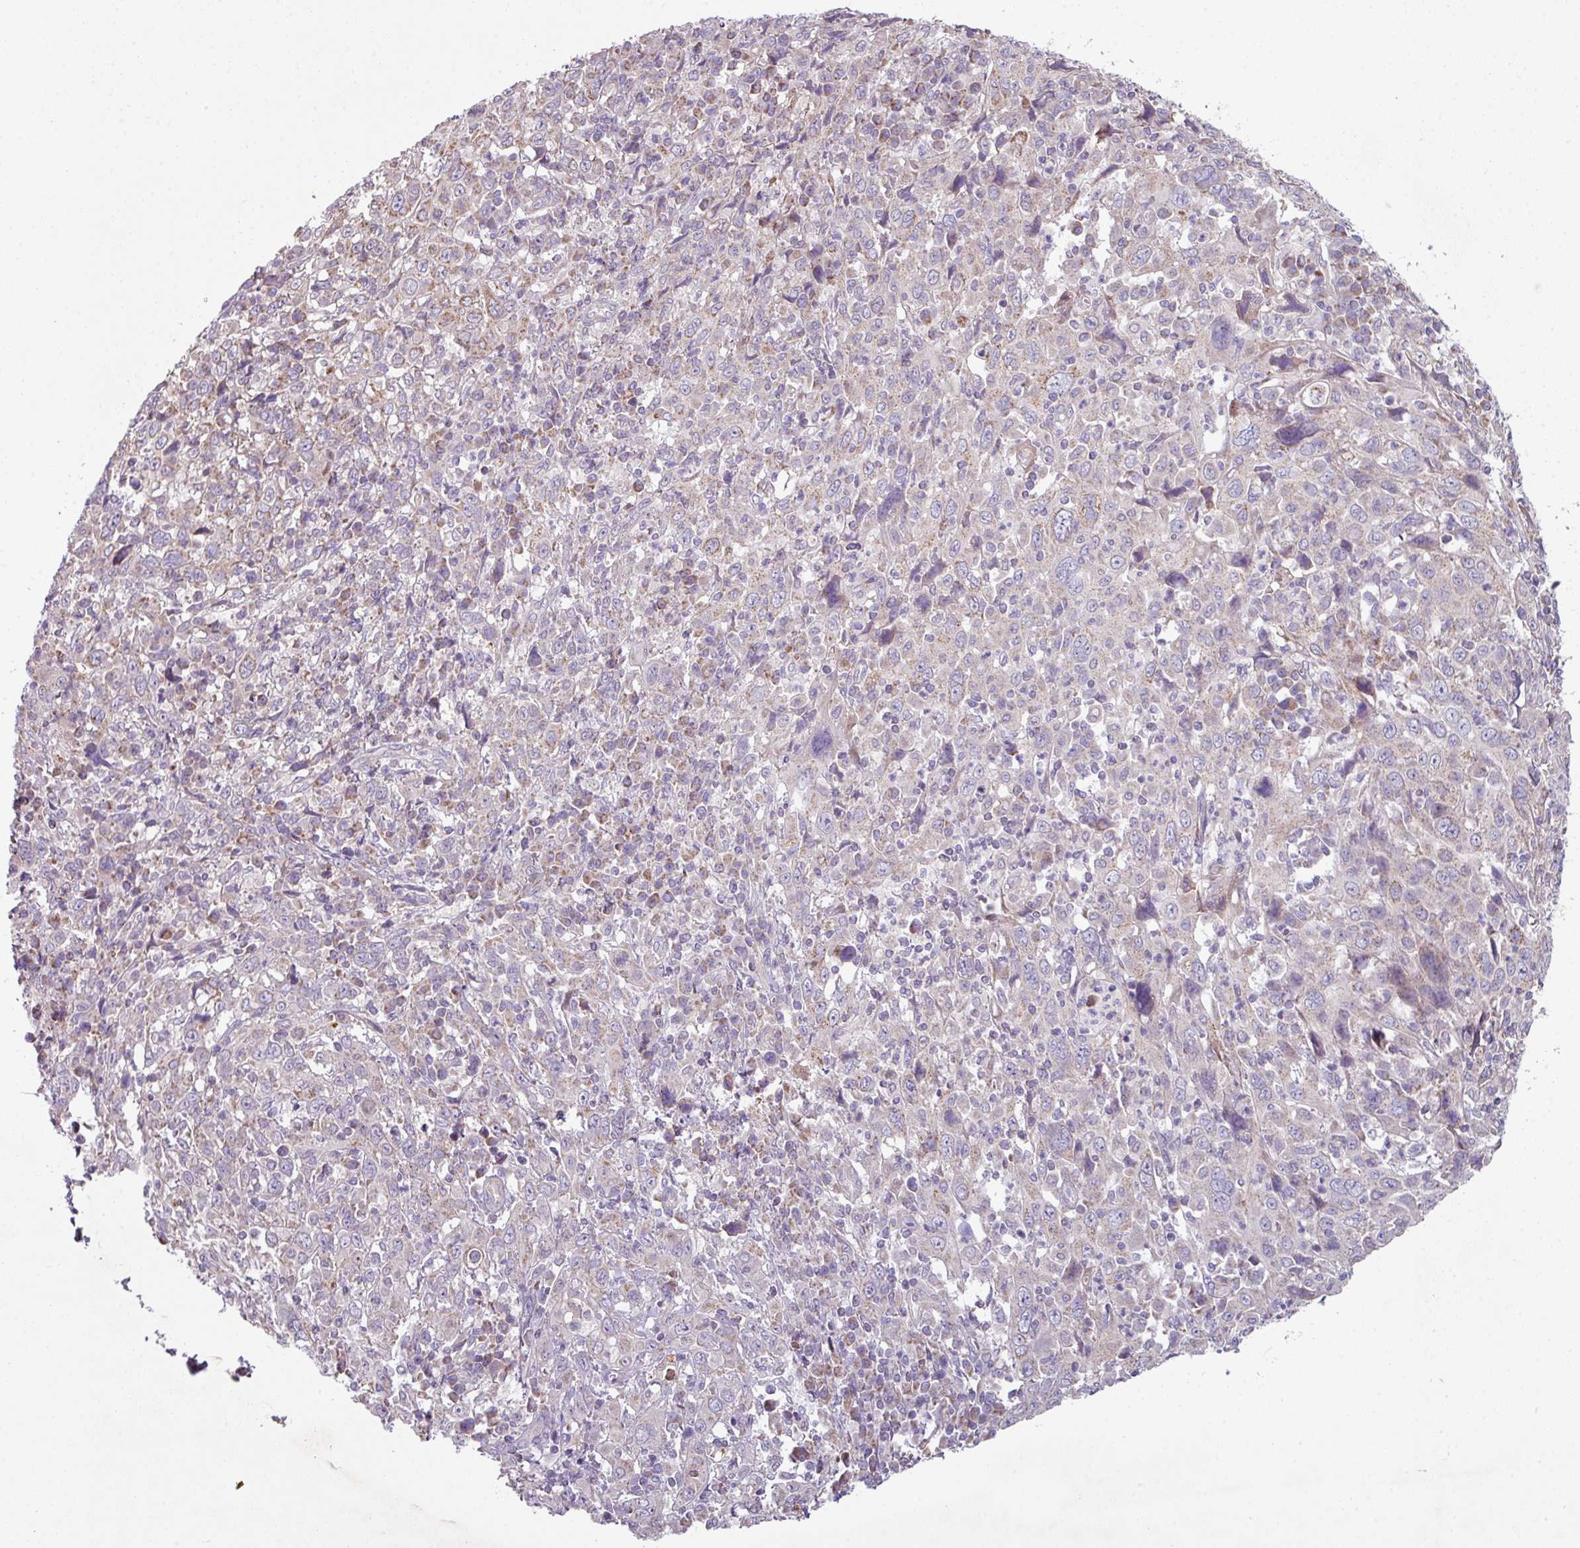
{"staining": {"intensity": "weak", "quantity": "25%-75%", "location": "cytoplasmic/membranous"}, "tissue": "cervical cancer", "cell_type": "Tumor cells", "image_type": "cancer", "snomed": [{"axis": "morphology", "description": "Squamous cell carcinoma, NOS"}, {"axis": "topography", "description": "Cervix"}], "caption": "Cervical cancer was stained to show a protein in brown. There is low levels of weak cytoplasmic/membranous positivity in about 25%-75% of tumor cells. The staining was performed using DAB (3,3'-diaminobenzidine) to visualize the protein expression in brown, while the nuclei were stained in blue with hematoxylin (Magnification: 20x).", "gene": "LRRC9", "patient": {"sex": "female", "age": 46}}